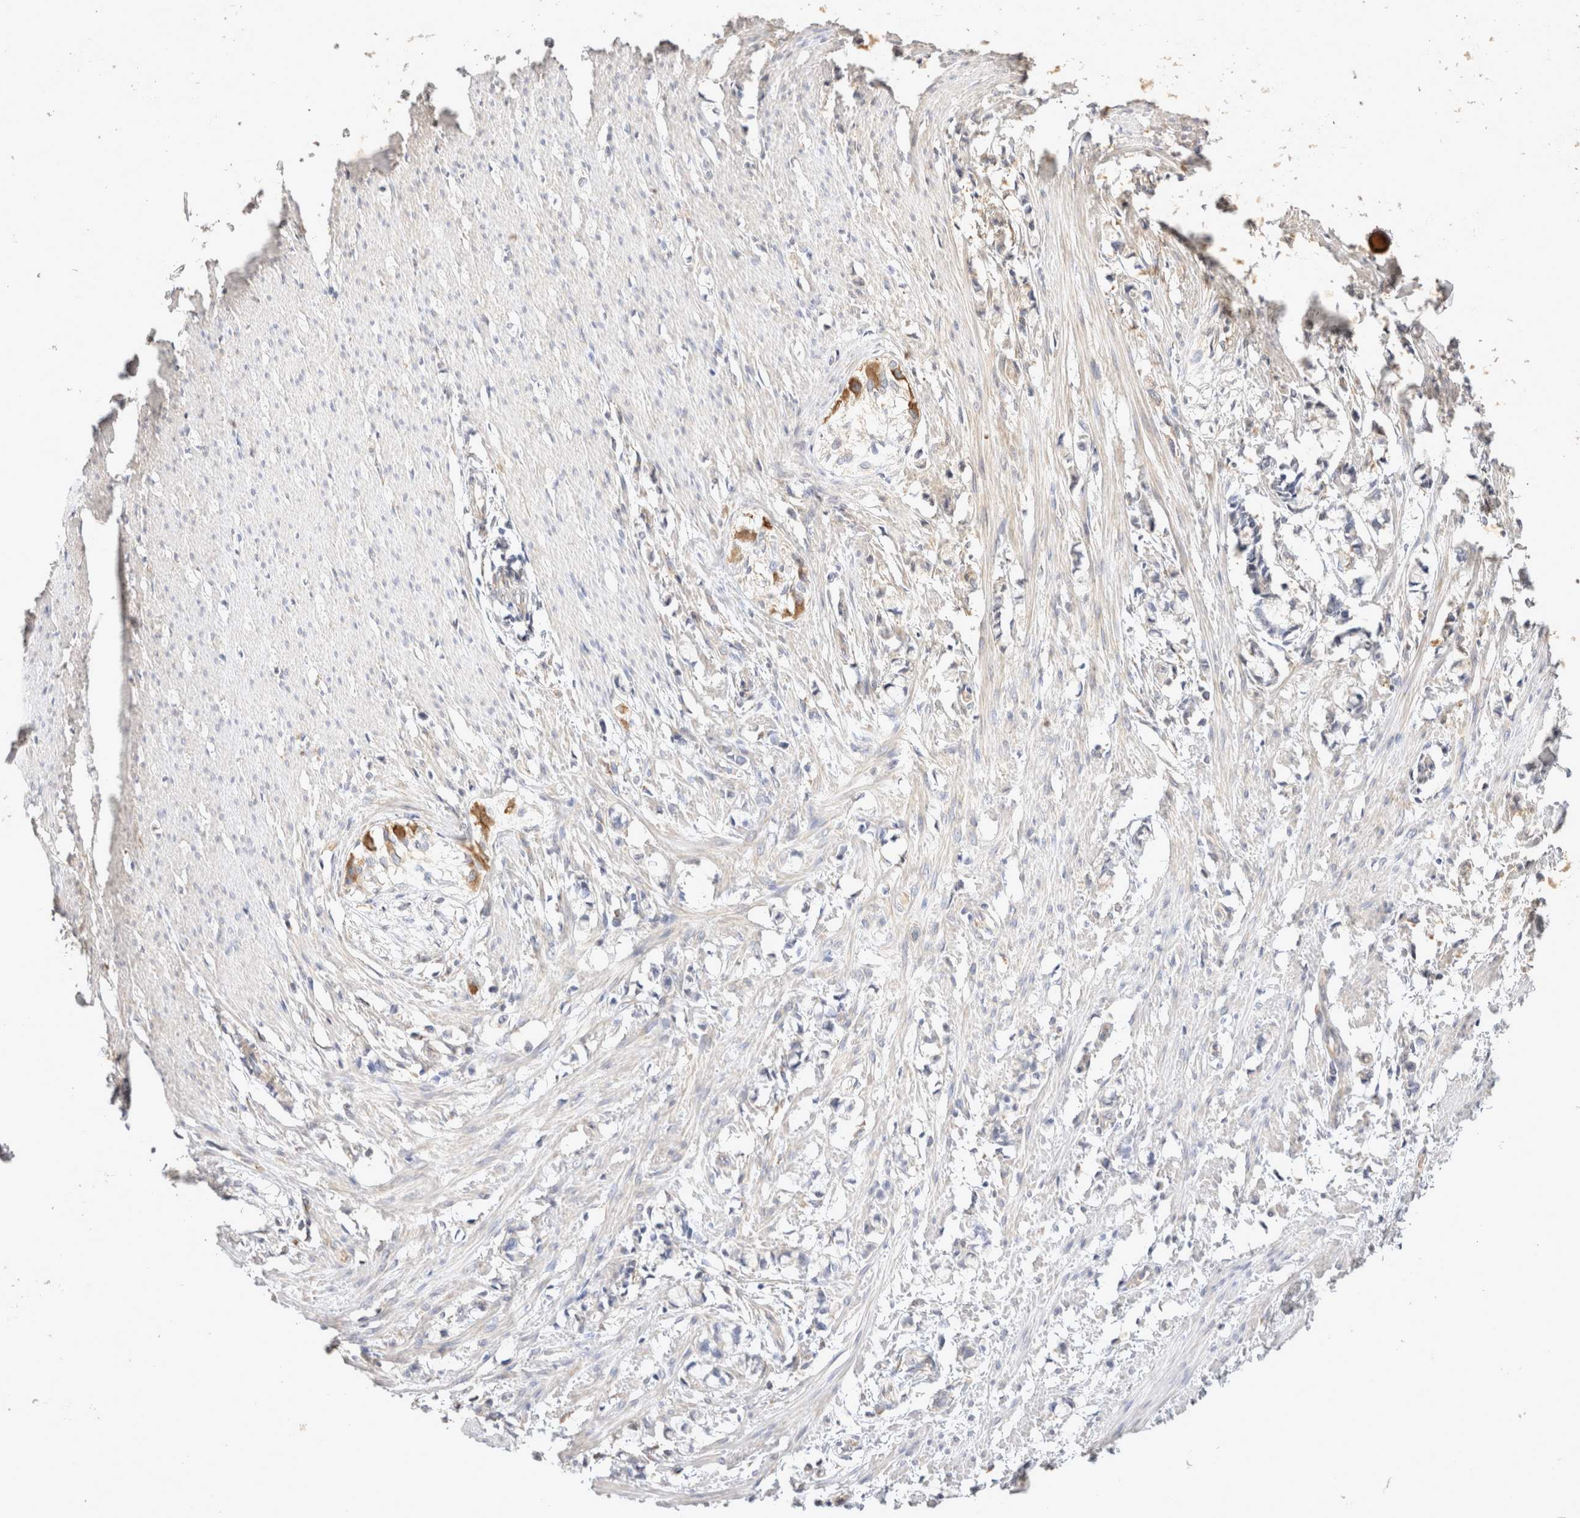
{"staining": {"intensity": "weak", "quantity": "<25%", "location": "cytoplasmic/membranous"}, "tissue": "smooth muscle", "cell_type": "Smooth muscle cells", "image_type": "normal", "snomed": [{"axis": "morphology", "description": "Normal tissue, NOS"}, {"axis": "morphology", "description": "Adenocarcinoma, NOS"}, {"axis": "topography", "description": "Smooth muscle"}, {"axis": "topography", "description": "Colon"}], "caption": "The micrograph shows no significant positivity in smooth muscle cells of smooth muscle.", "gene": "EIF4G3", "patient": {"sex": "male", "age": 14}}